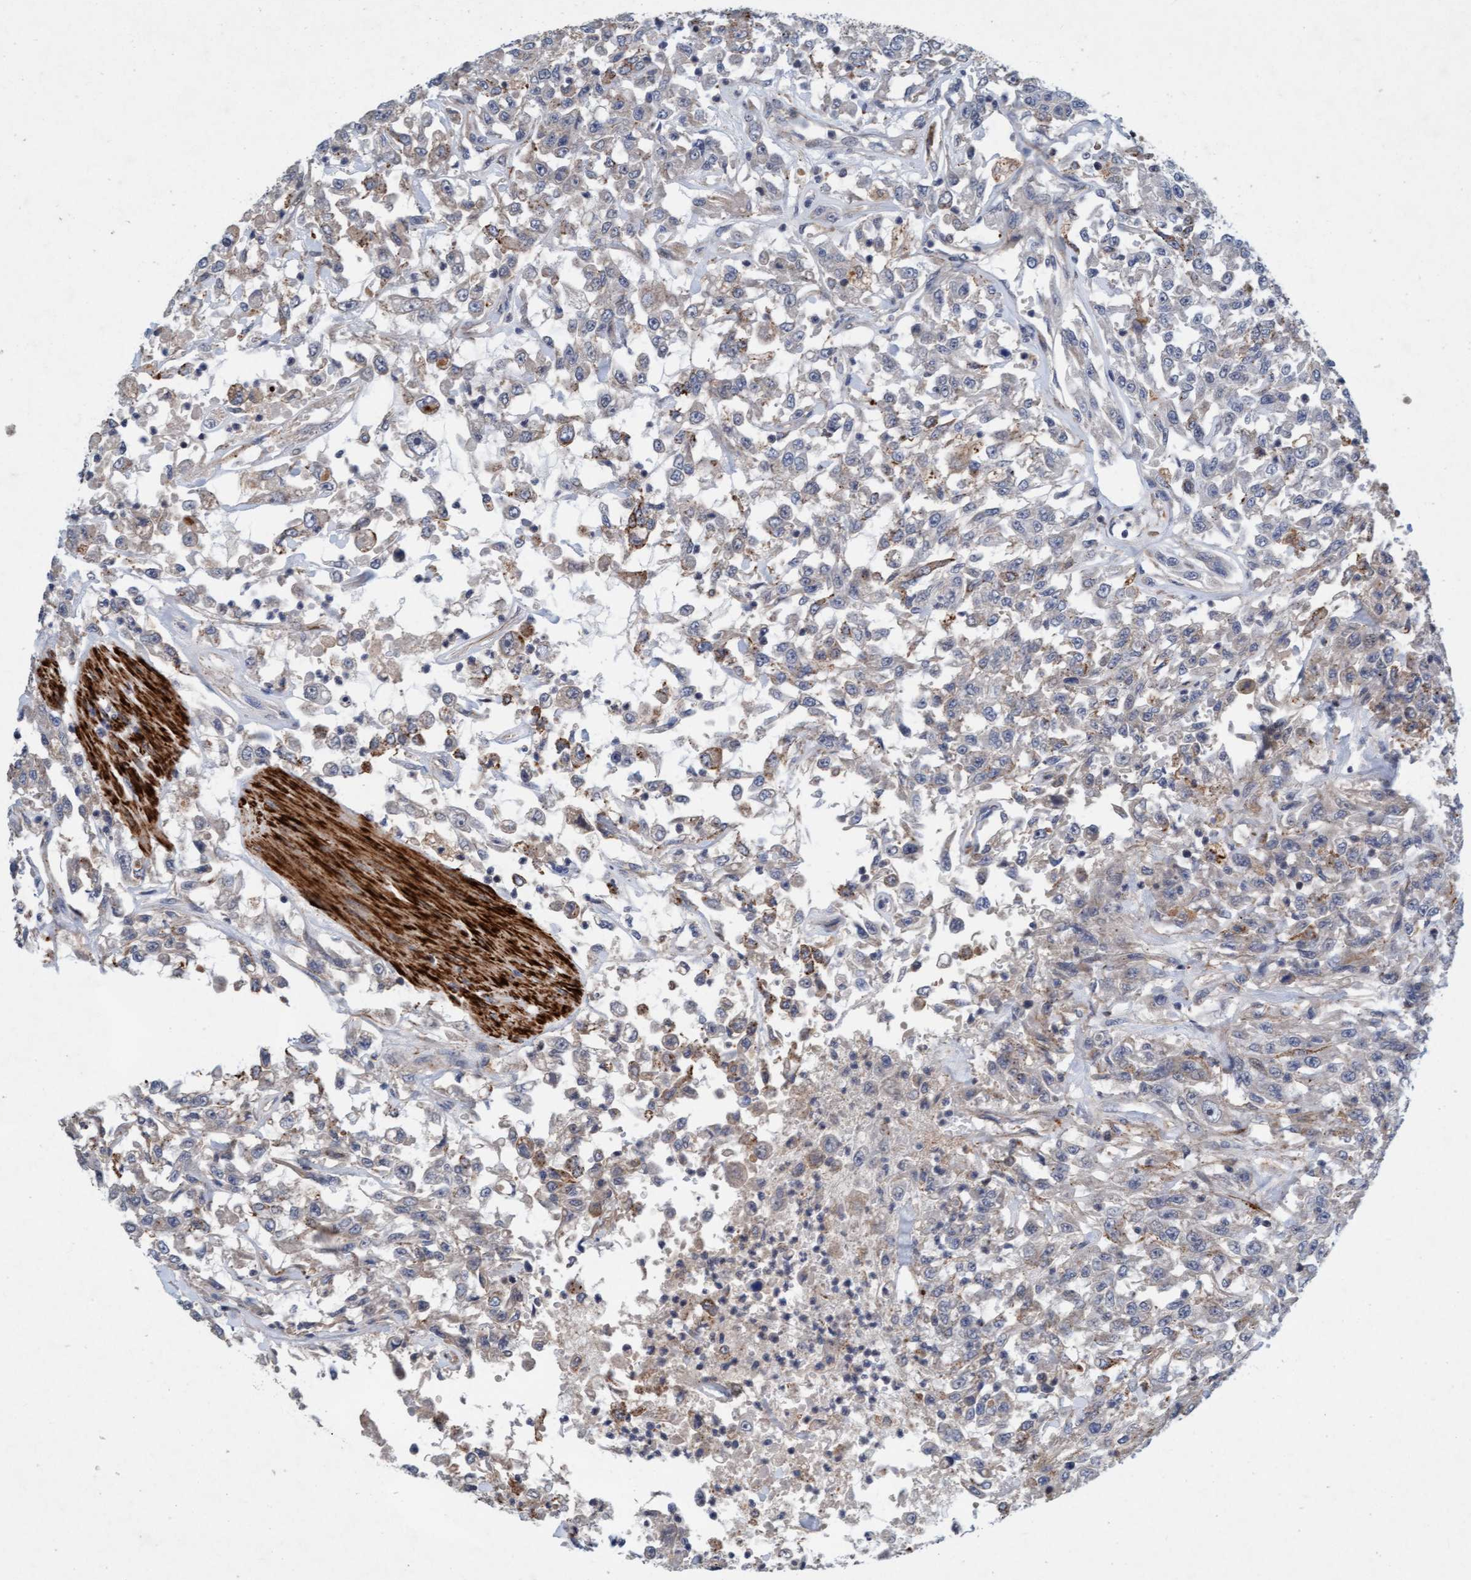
{"staining": {"intensity": "weak", "quantity": "<25%", "location": "cytoplasmic/membranous"}, "tissue": "urothelial cancer", "cell_type": "Tumor cells", "image_type": "cancer", "snomed": [{"axis": "morphology", "description": "Urothelial carcinoma, High grade"}, {"axis": "topography", "description": "Urinary bladder"}], "caption": "IHC micrograph of neoplastic tissue: urothelial carcinoma (high-grade) stained with DAB displays no significant protein positivity in tumor cells.", "gene": "TMEM70", "patient": {"sex": "male", "age": 46}}